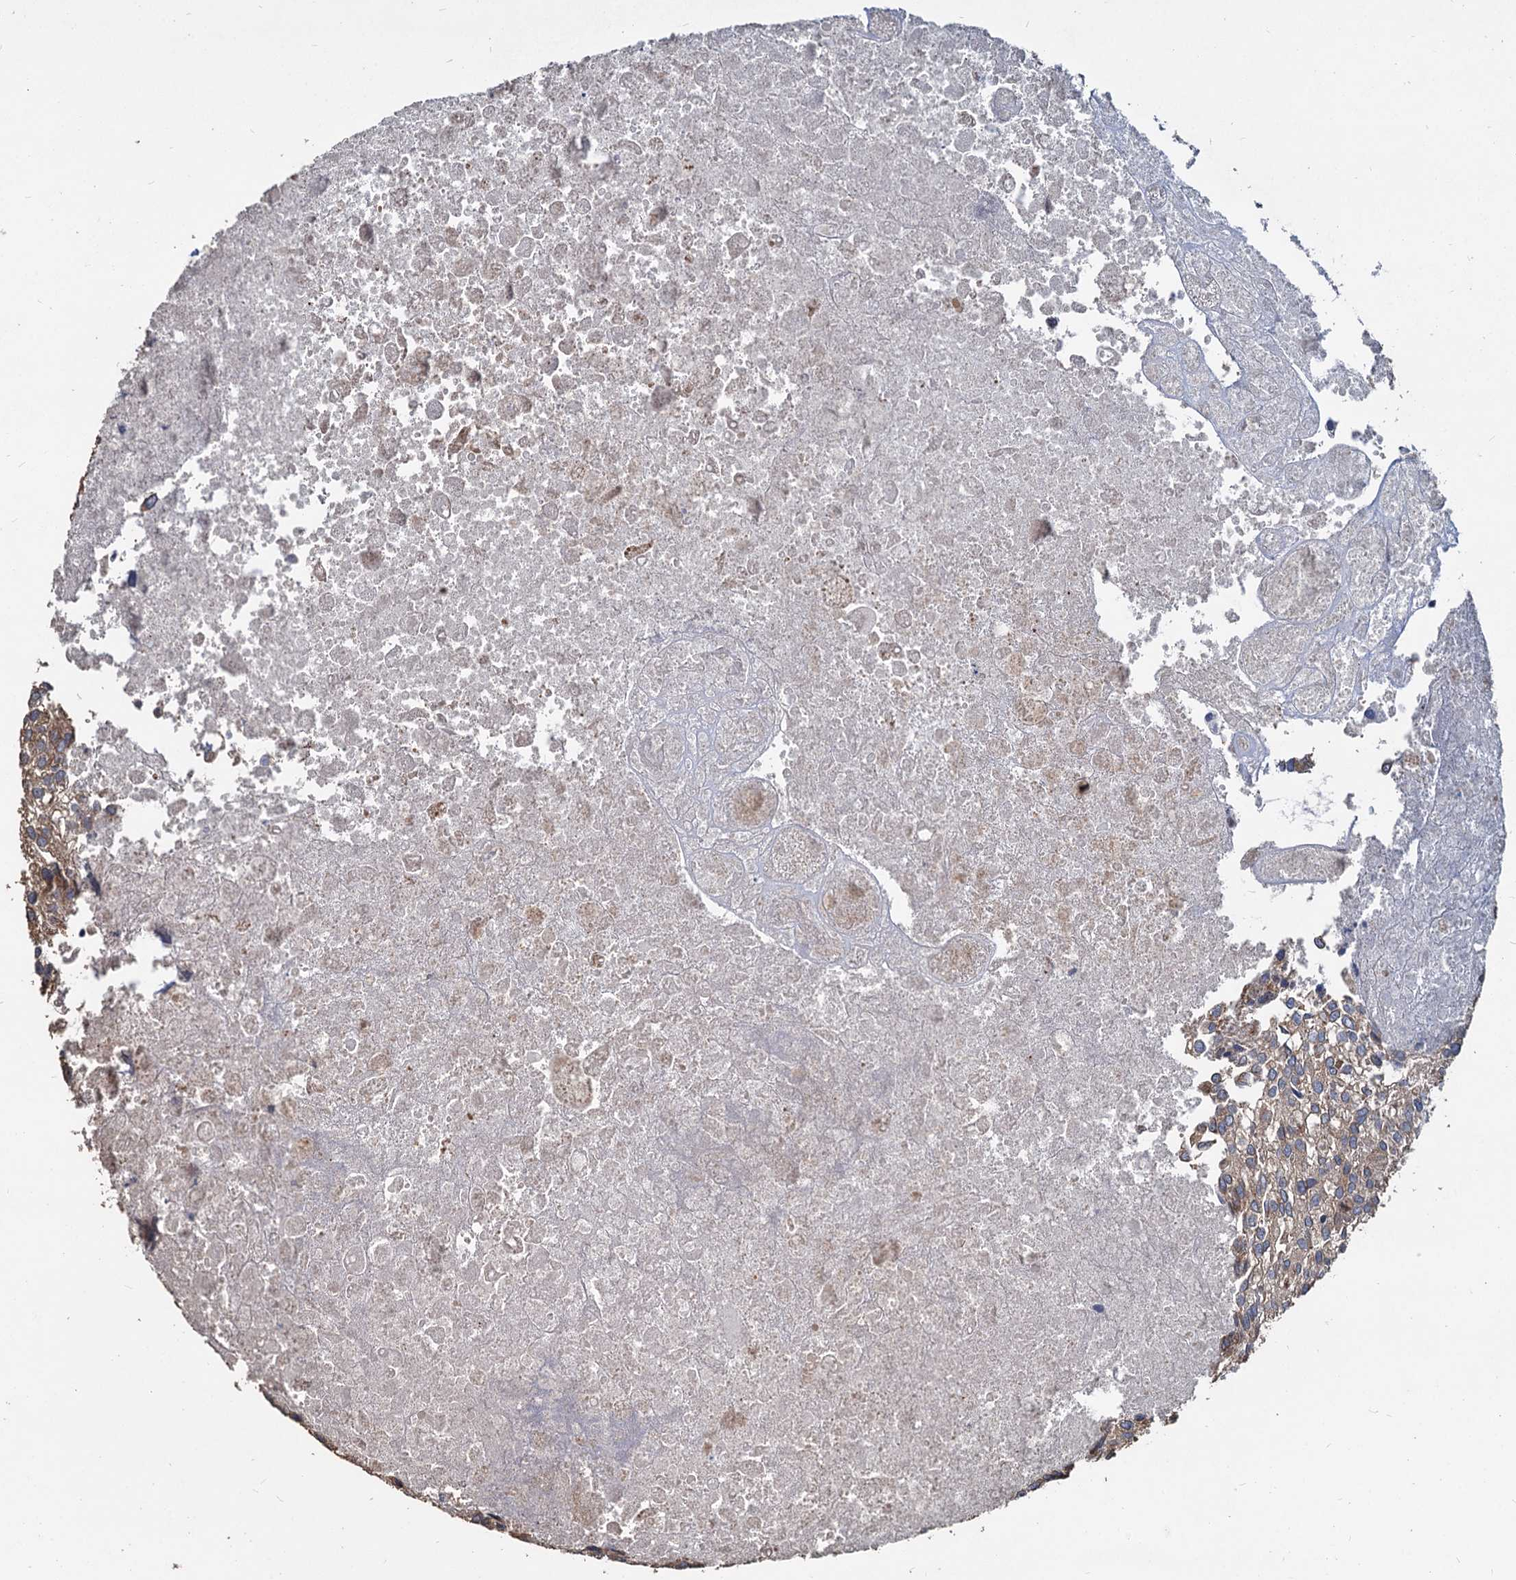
{"staining": {"intensity": "weak", "quantity": "<25%", "location": "cytoplasmic/membranous"}, "tissue": "urothelial cancer", "cell_type": "Tumor cells", "image_type": "cancer", "snomed": [{"axis": "morphology", "description": "Urothelial carcinoma, Low grade"}, {"axis": "topography", "description": "Urinary bladder"}], "caption": "The IHC histopathology image has no significant staining in tumor cells of urothelial cancer tissue.", "gene": "DEPDC4", "patient": {"sex": "female", "age": 89}}